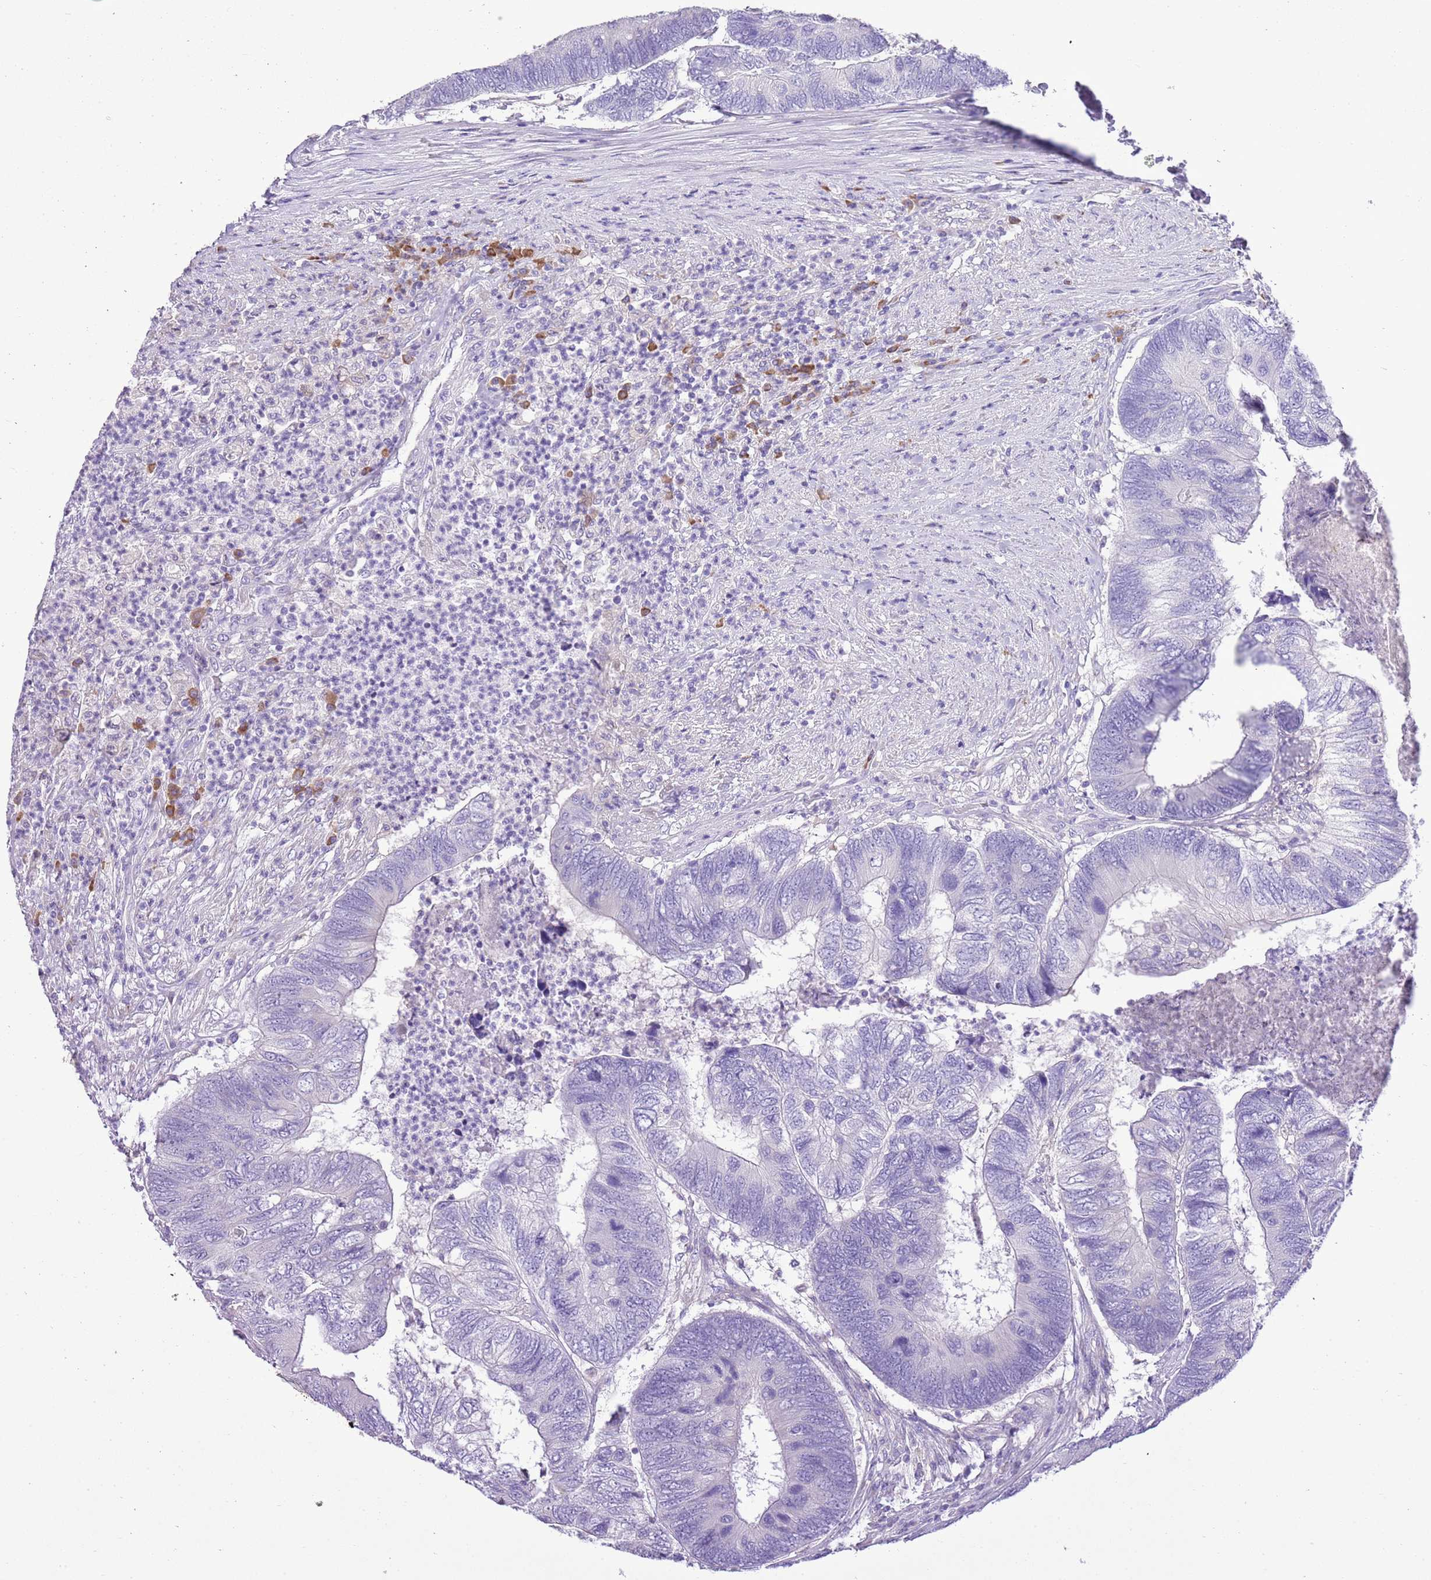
{"staining": {"intensity": "negative", "quantity": "none", "location": "none"}, "tissue": "colorectal cancer", "cell_type": "Tumor cells", "image_type": "cancer", "snomed": [{"axis": "morphology", "description": "Adenocarcinoma, NOS"}, {"axis": "topography", "description": "Colon"}], "caption": "Adenocarcinoma (colorectal) was stained to show a protein in brown. There is no significant positivity in tumor cells.", "gene": "AAR2", "patient": {"sex": "female", "age": 67}}